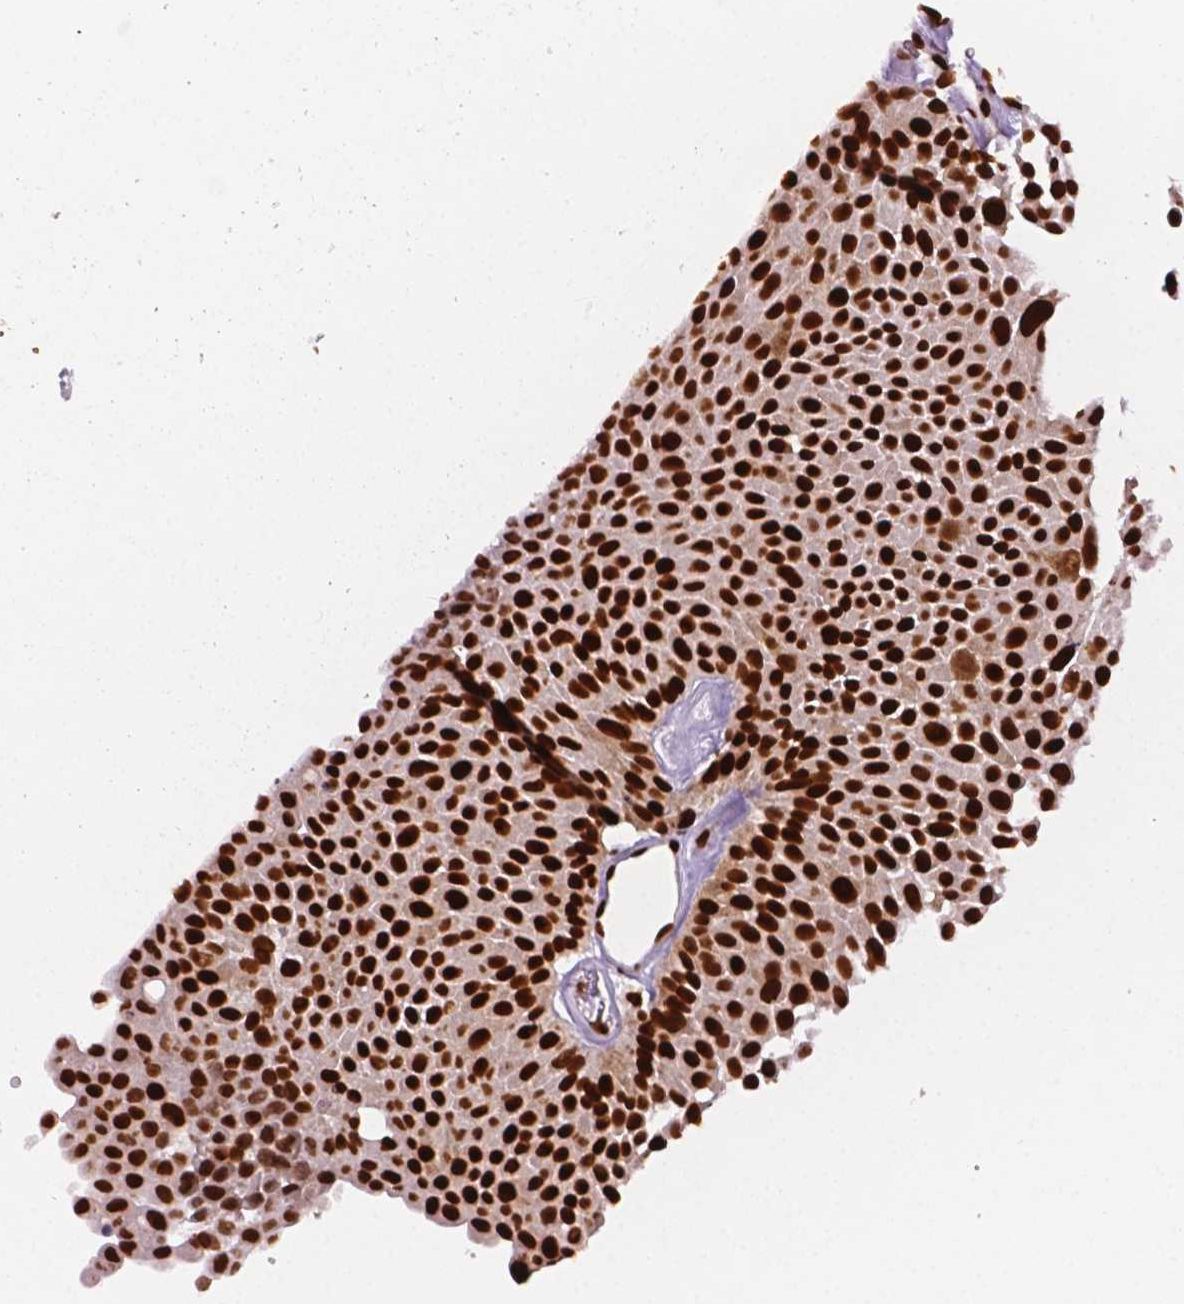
{"staining": {"intensity": "strong", "quantity": ">75%", "location": "nuclear"}, "tissue": "urothelial cancer", "cell_type": "Tumor cells", "image_type": "cancer", "snomed": [{"axis": "morphology", "description": "Urothelial carcinoma, Low grade"}, {"axis": "topography", "description": "Urinary bladder"}], "caption": "Protein staining of low-grade urothelial carcinoma tissue displays strong nuclear positivity in about >75% of tumor cells.", "gene": "MLH1", "patient": {"sex": "male", "age": 72}}